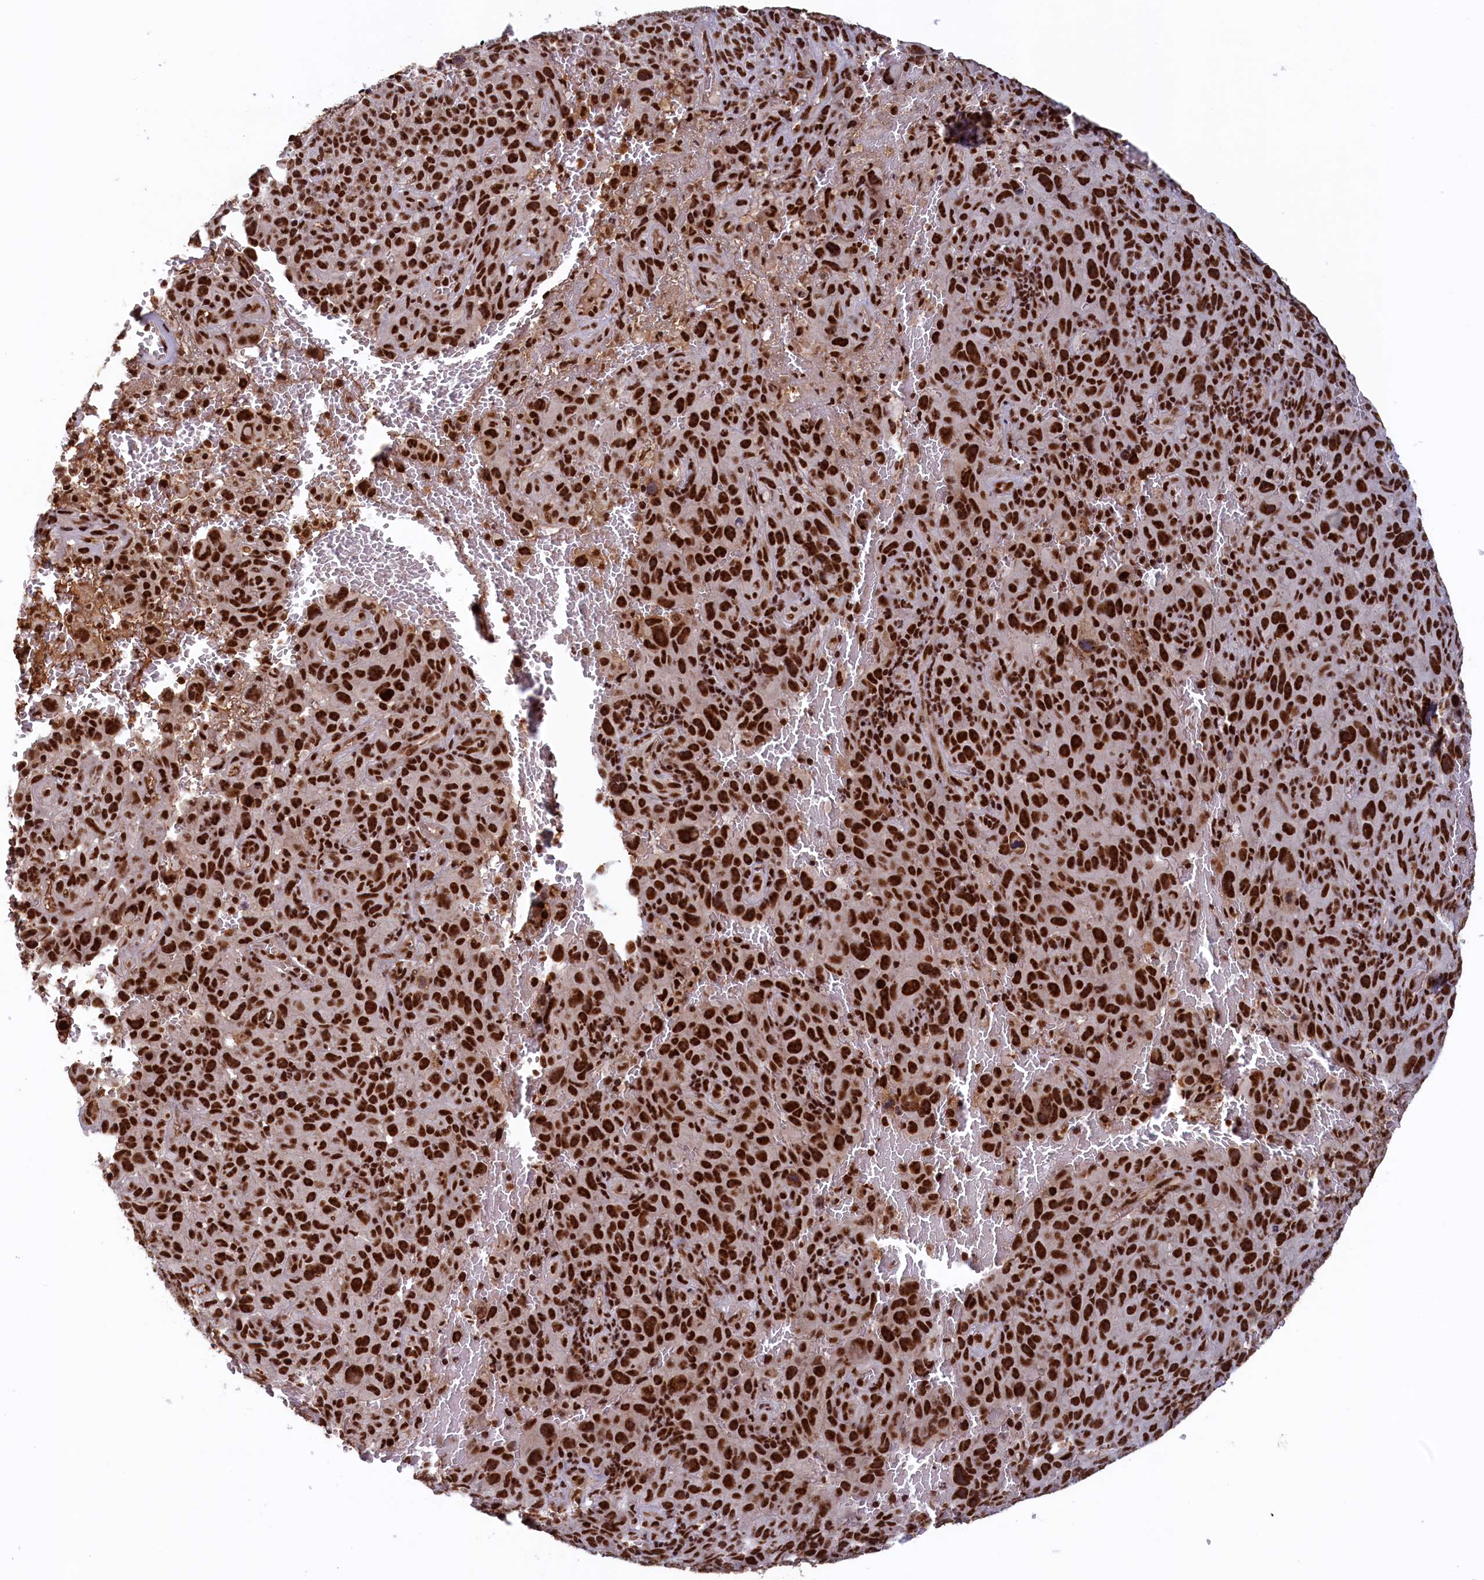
{"staining": {"intensity": "strong", "quantity": ">75%", "location": "nuclear"}, "tissue": "melanoma", "cell_type": "Tumor cells", "image_type": "cancer", "snomed": [{"axis": "morphology", "description": "Malignant melanoma, NOS"}, {"axis": "topography", "description": "Skin"}], "caption": "Human melanoma stained with a protein marker shows strong staining in tumor cells.", "gene": "ZC3H18", "patient": {"sex": "female", "age": 82}}